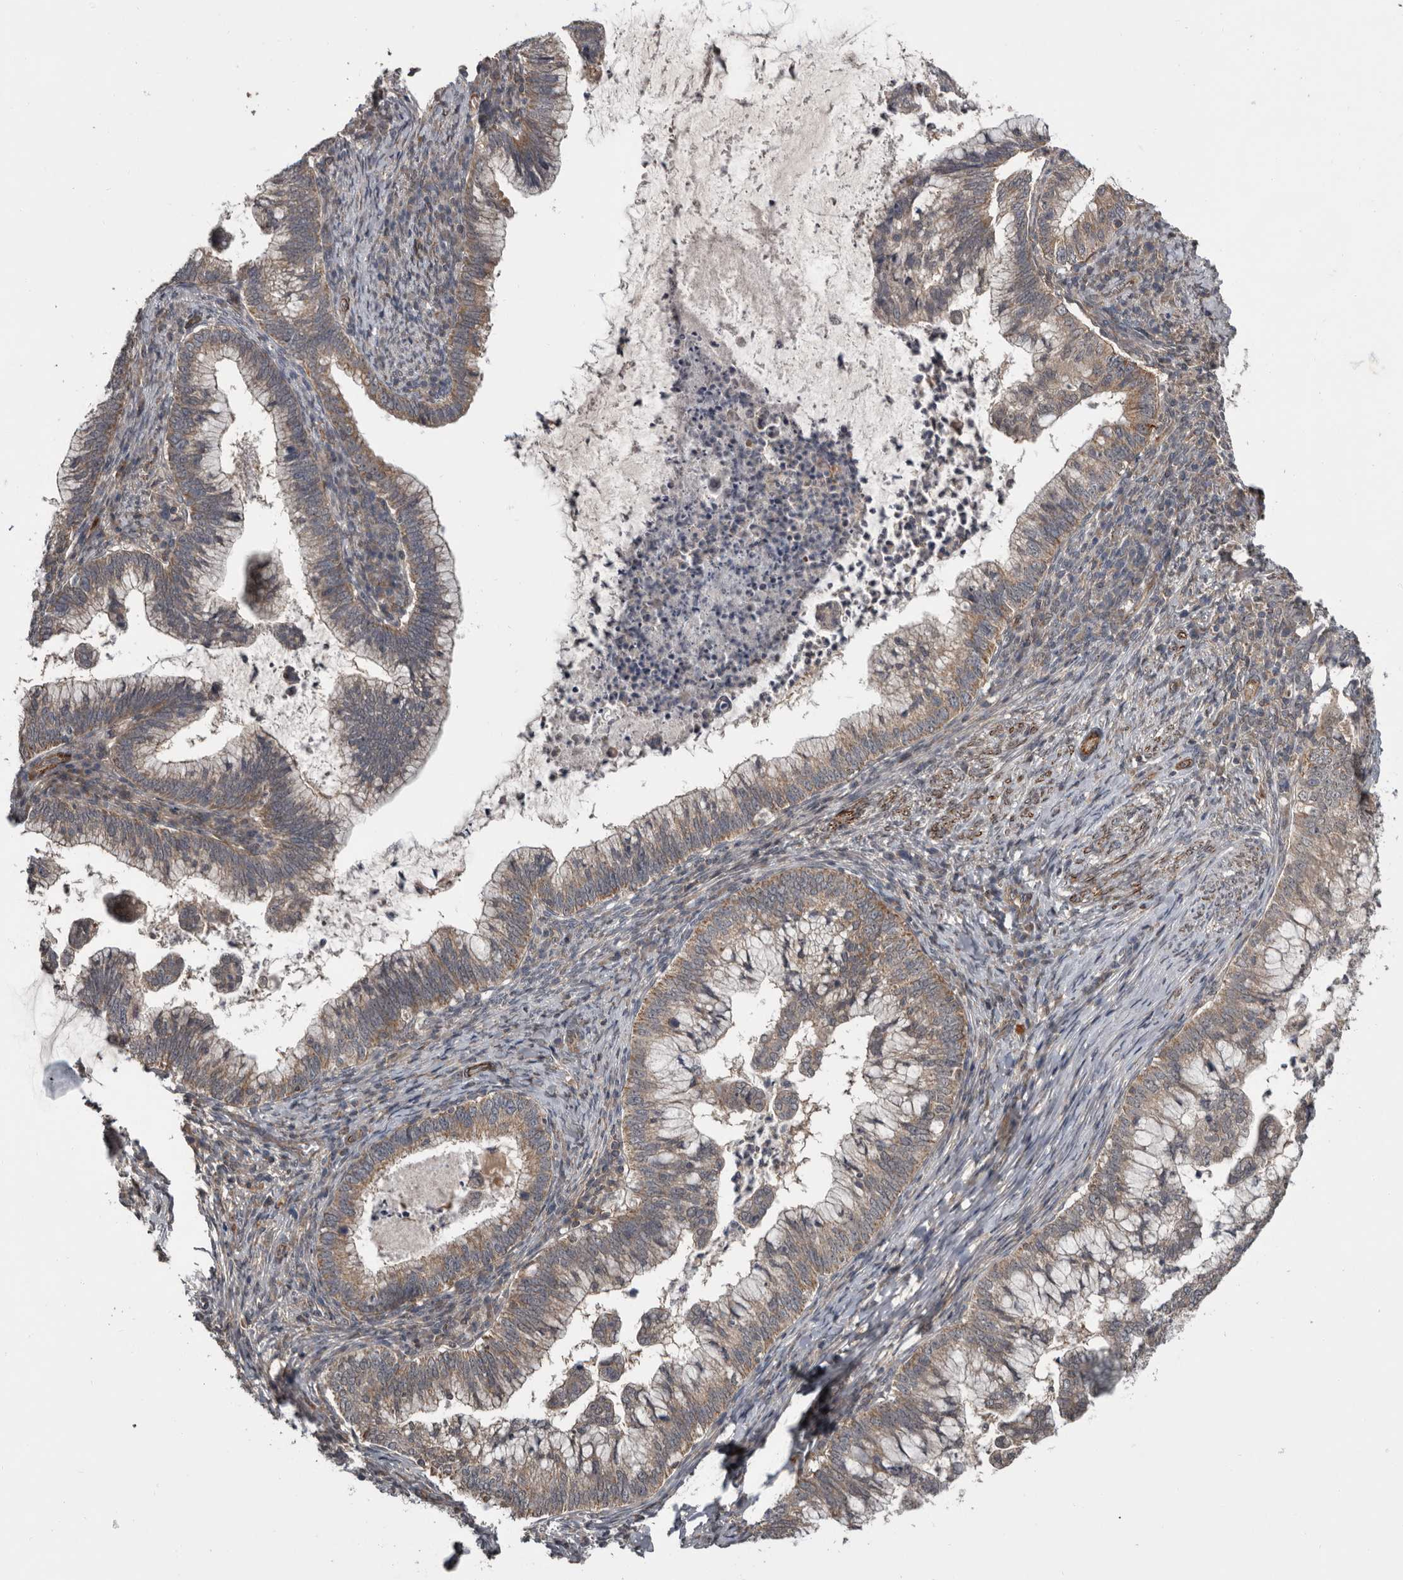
{"staining": {"intensity": "weak", "quantity": ">75%", "location": "cytoplasmic/membranous"}, "tissue": "cervical cancer", "cell_type": "Tumor cells", "image_type": "cancer", "snomed": [{"axis": "morphology", "description": "Adenocarcinoma, NOS"}, {"axis": "topography", "description": "Cervix"}], "caption": "The image exhibits a brown stain indicating the presence of a protein in the cytoplasmic/membranous of tumor cells in cervical cancer (adenocarcinoma).", "gene": "FGFR4", "patient": {"sex": "female", "age": 36}}